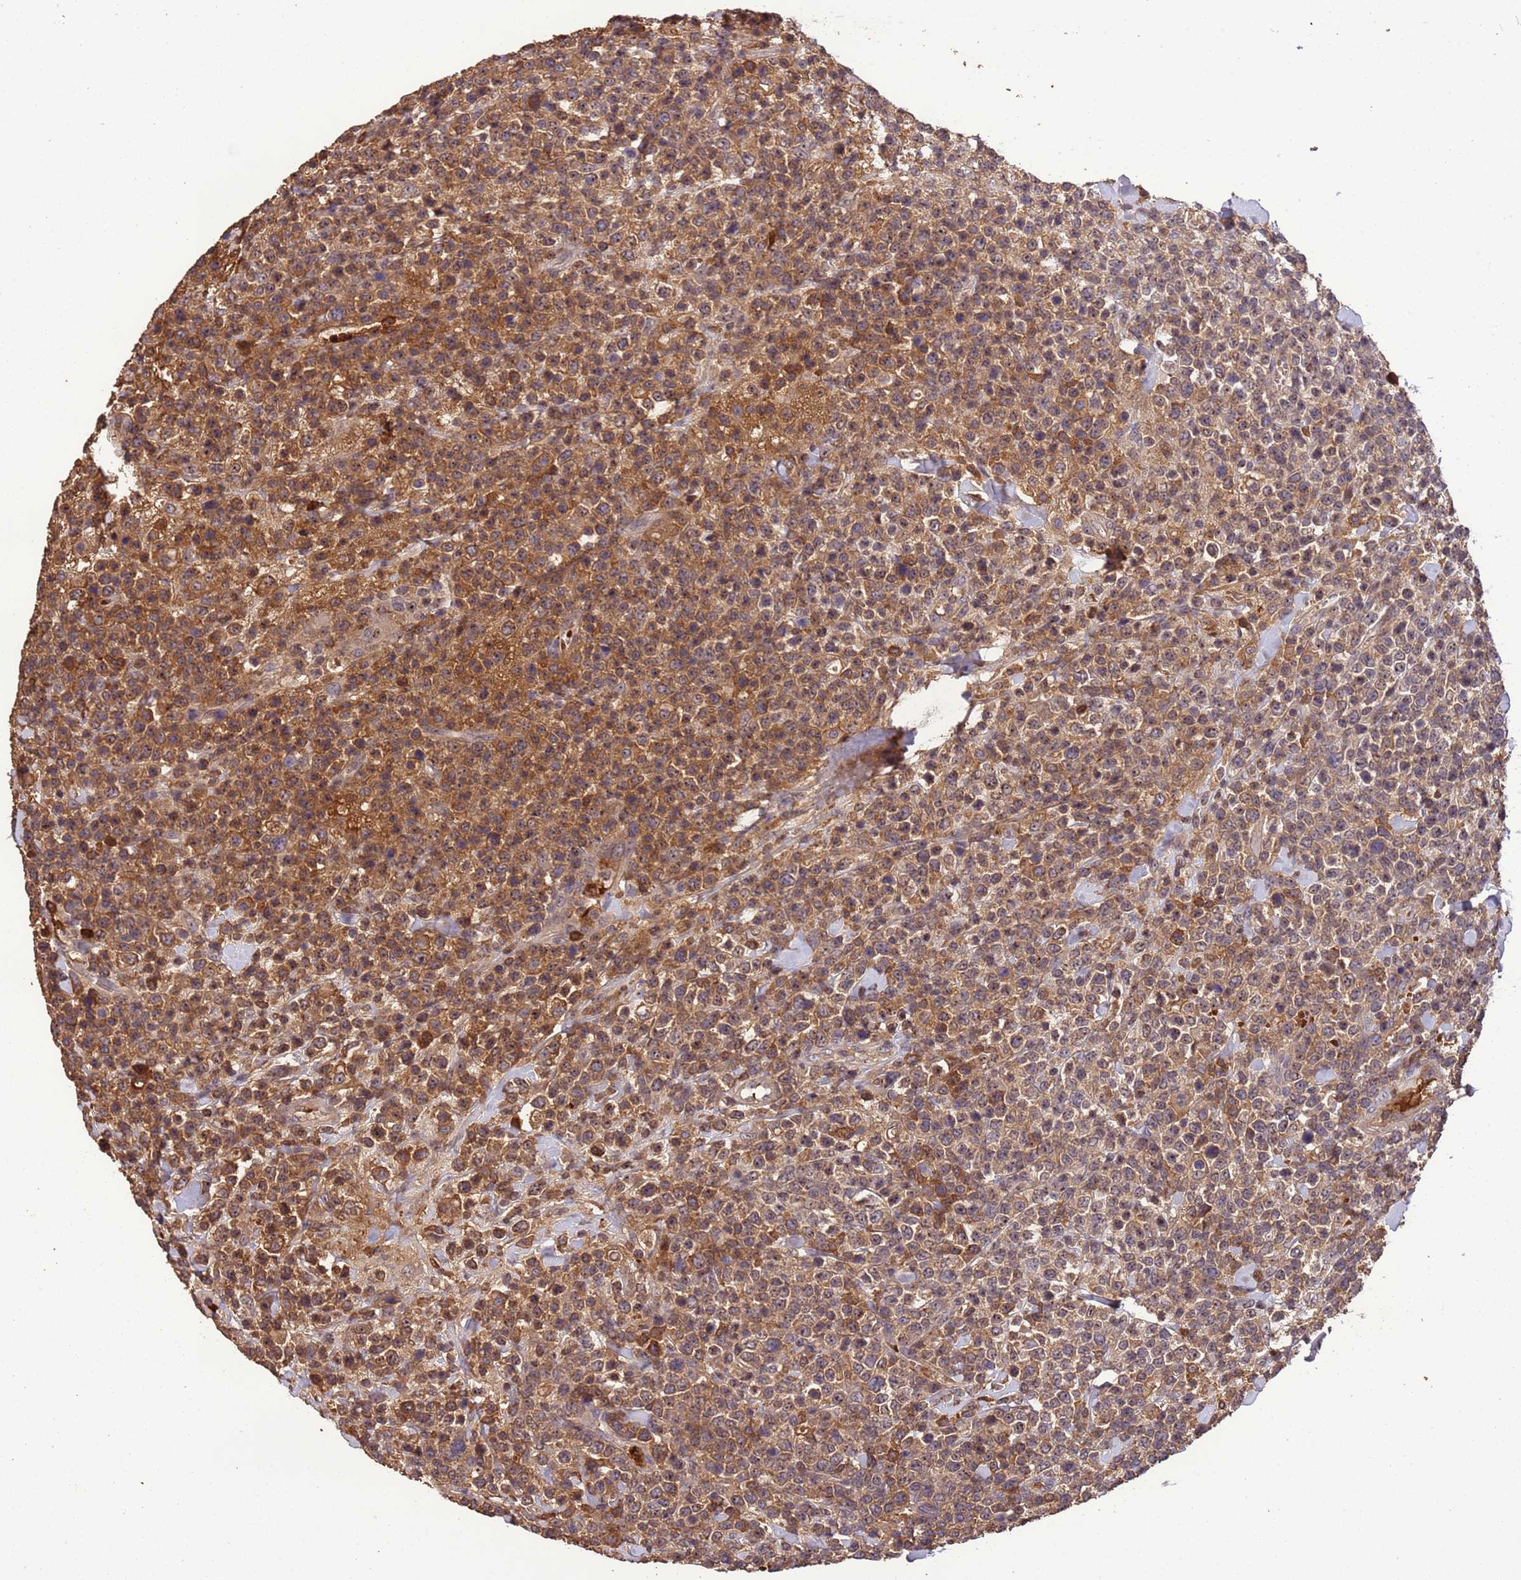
{"staining": {"intensity": "moderate", "quantity": ">75%", "location": "cytoplasmic/membranous,nuclear"}, "tissue": "lymphoma", "cell_type": "Tumor cells", "image_type": "cancer", "snomed": [{"axis": "morphology", "description": "Malignant lymphoma, non-Hodgkin's type, High grade"}, {"axis": "topography", "description": "Colon"}], "caption": "Human malignant lymphoma, non-Hodgkin's type (high-grade) stained for a protein (brown) displays moderate cytoplasmic/membranous and nuclear positive positivity in approximately >75% of tumor cells.", "gene": "CCDC184", "patient": {"sex": "female", "age": 53}}